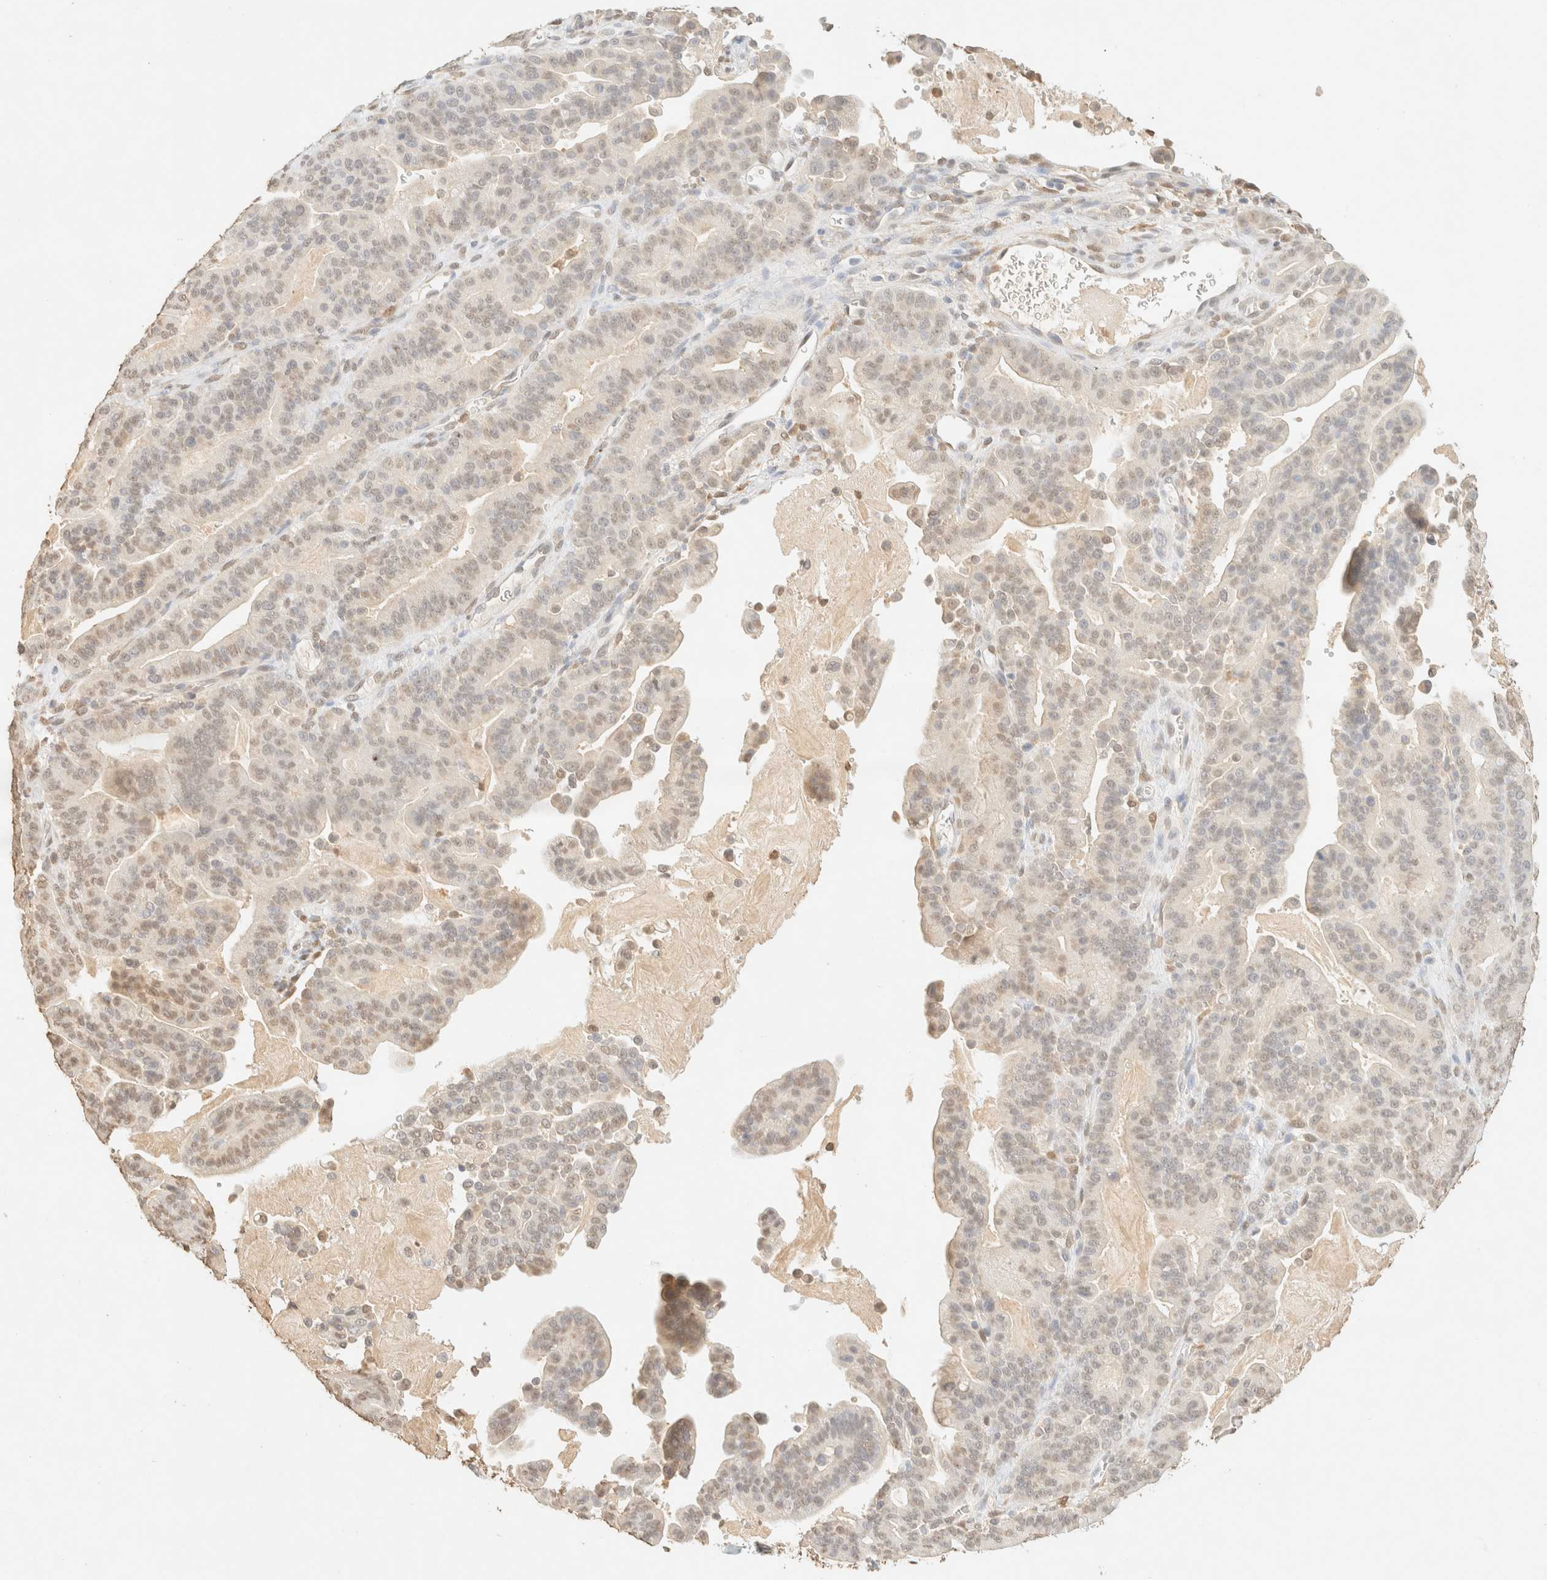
{"staining": {"intensity": "weak", "quantity": "<25%", "location": "nuclear"}, "tissue": "pancreatic cancer", "cell_type": "Tumor cells", "image_type": "cancer", "snomed": [{"axis": "morphology", "description": "Adenocarcinoma, NOS"}, {"axis": "topography", "description": "Pancreas"}], "caption": "Immunohistochemistry (IHC) micrograph of human pancreatic cancer stained for a protein (brown), which displays no expression in tumor cells. (DAB IHC, high magnification).", "gene": "S100A13", "patient": {"sex": "male", "age": 63}}